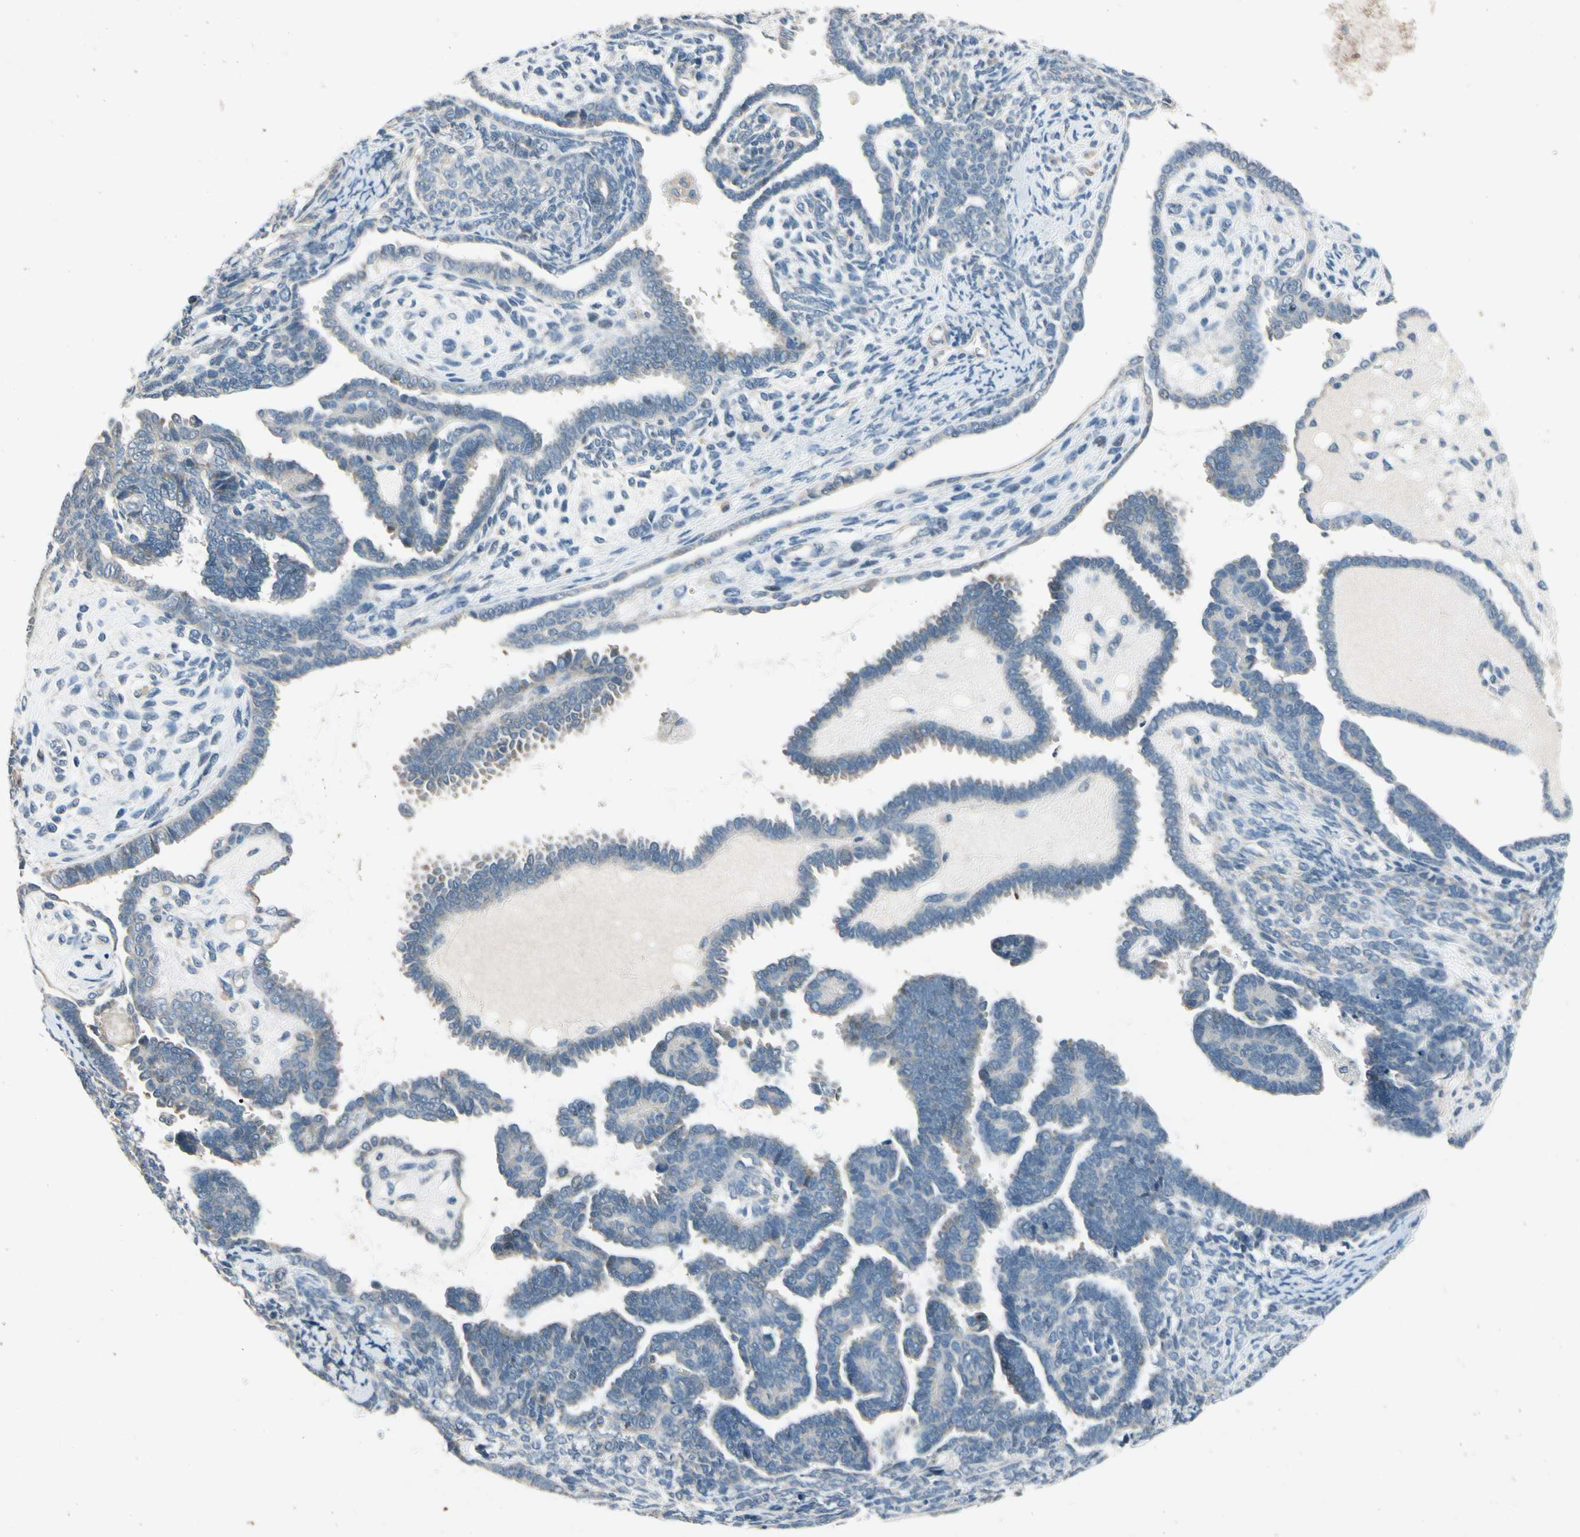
{"staining": {"intensity": "negative", "quantity": "none", "location": "none"}, "tissue": "endometrial cancer", "cell_type": "Tumor cells", "image_type": "cancer", "snomed": [{"axis": "morphology", "description": "Neoplasm, malignant, NOS"}, {"axis": "topography", "description": "Endometrium"}], "caption": "A photomicrograph of human endometrial cancer (neoplasm (malignant)) is negative for staining in tumor cells.", "gene": "PIP5K1B", "patient": {"sex": "female", "age": 74}}